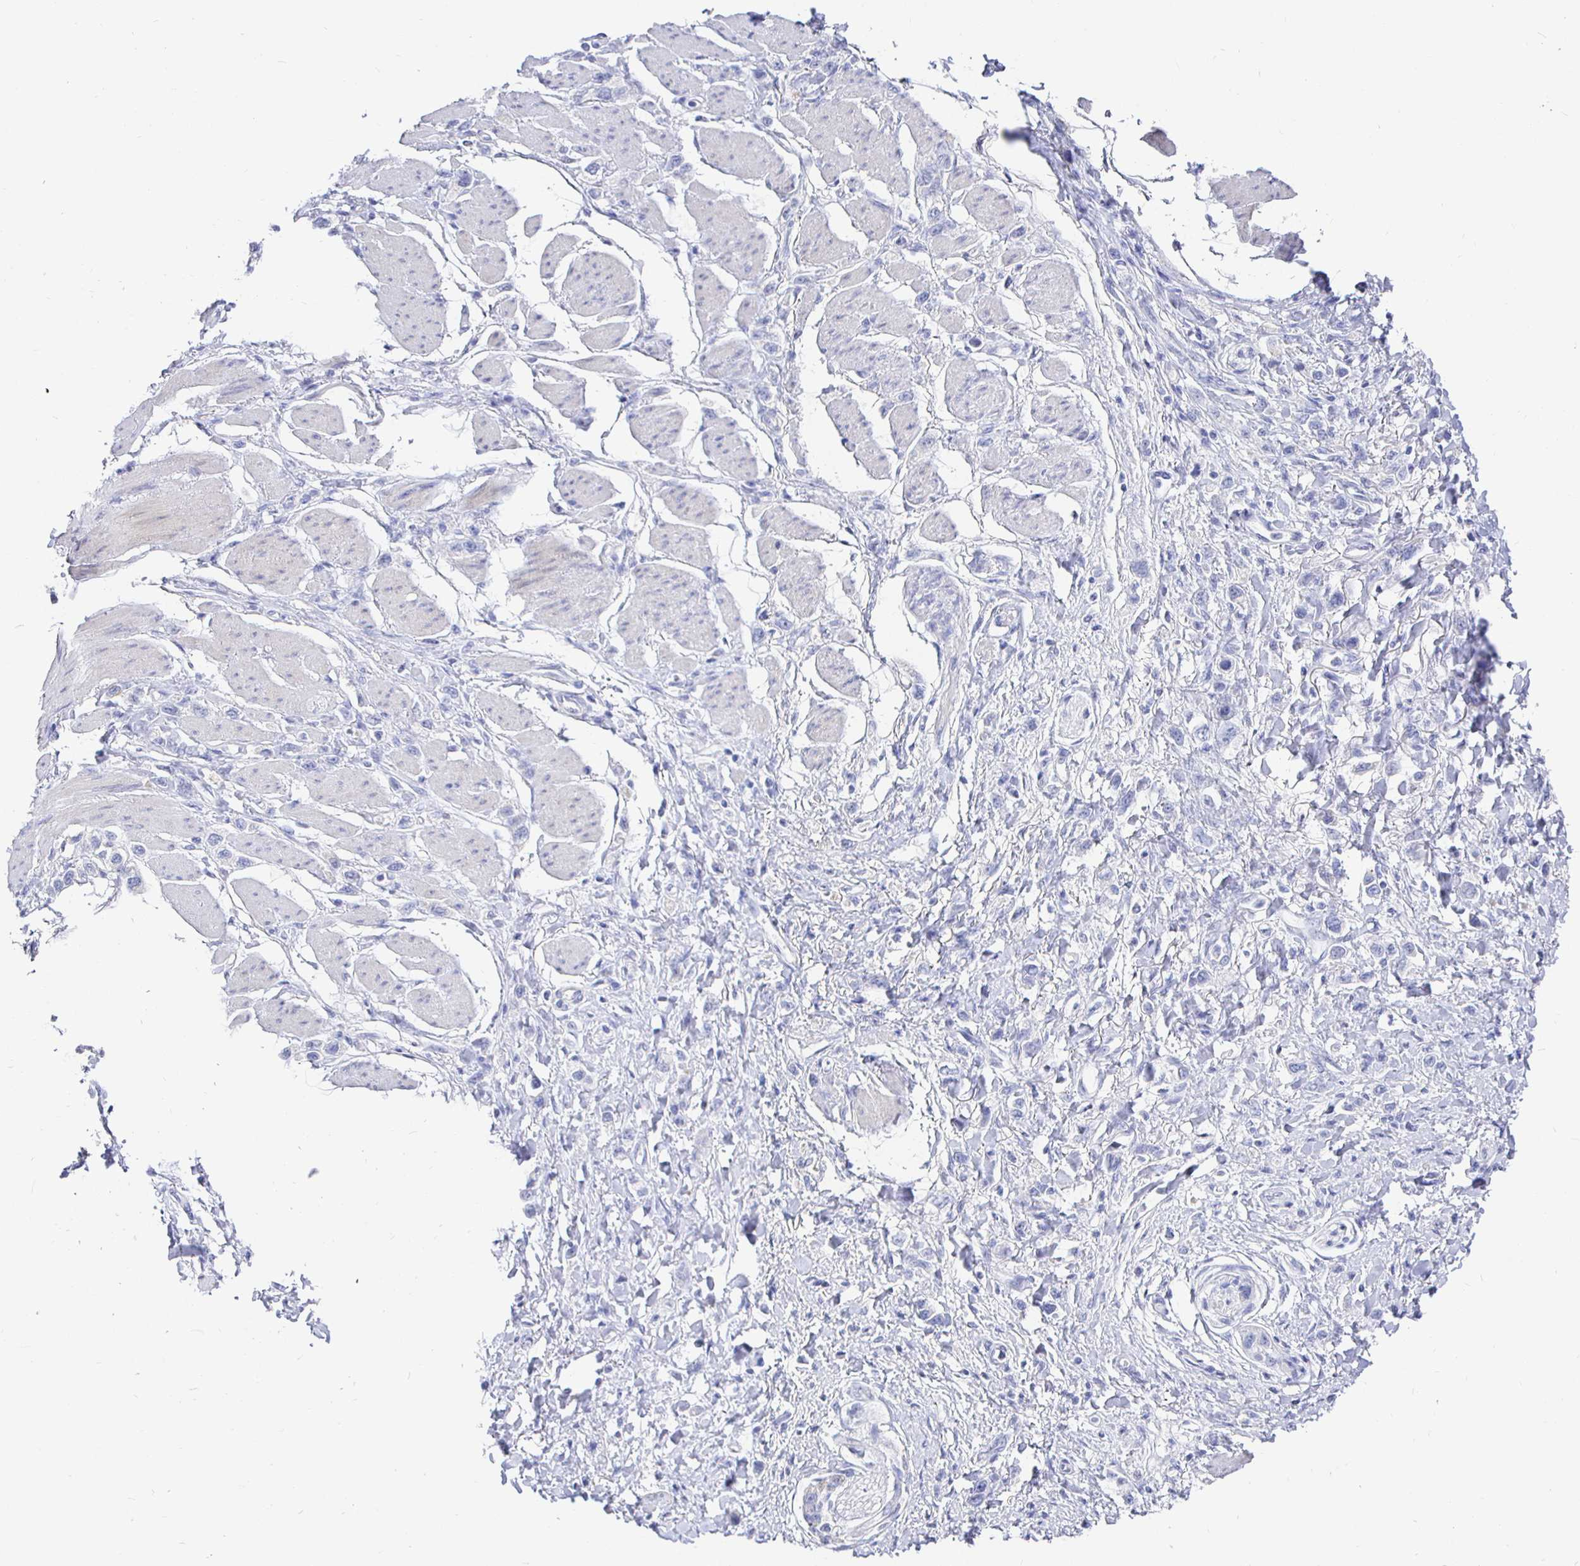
{"staining": {"intensity": "negative", "quantity": "none", "location": "none"}, "tissue": "stomach cancer", "cell_type": "Tumor cells", "image_type": "cancer", "snomed": [{"axis": "morphology", "description": "Adenocarcinoma, NOS"}, {"axis": "topography", "description": "Stomach"}], "caption": "An IHC image of stomach cancer (adenocarcinoma) is shown. There is no staining in tumor cells of stomach cancer (adenocarcinoma). Brightfield microscopy of immunohistochemistry (IHC) stained with DAB (brown) and hematoxylin (blue), captured at high magnification.", "gene": "CR2", "patient": {"sex": "female", "age": 65}}